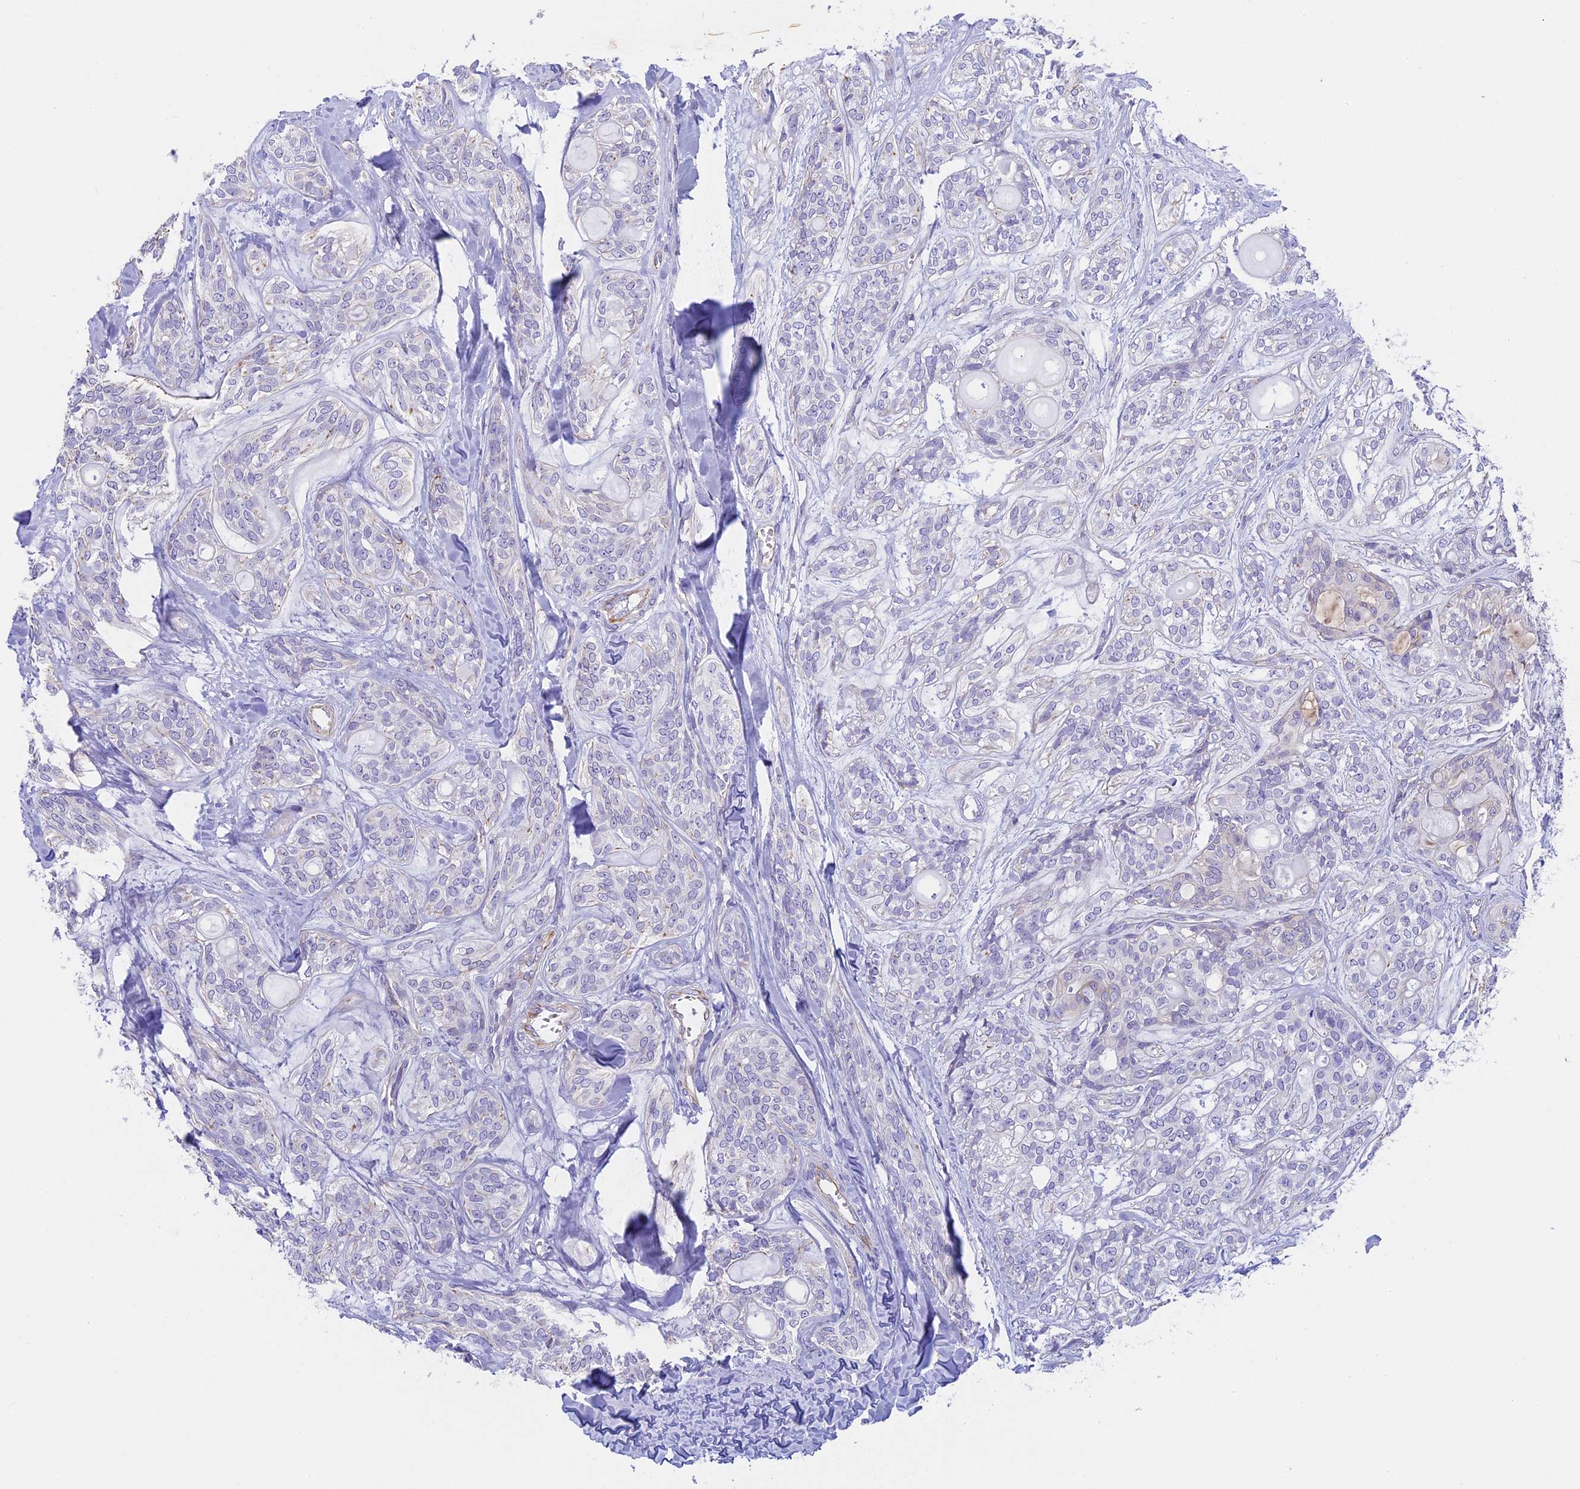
{"staining": {"intensity": "negative", "quantity": "none", "location": "none"}, "tissue": "head and neck cancer", "cell_type": "Tumor cells", "image_type": "cancer", "snomed": [{"axis": "morphology", "description": "Adenocarcinoma, NOS"}, {"axis": "topography", "description": "Head-Neck"}], "caption": "Immunohistochemical staining of human head and neck cancer (adenocarcinoma) reveals no significant staining in tumor cells. (DAB (3,3'-diaminobenzidine) immunohistochemistry (IHC) visualized using brightfield microscopy, high magnification).", "gene": "TACSTD2", "patient": {"sex": "male", "age": 66}}